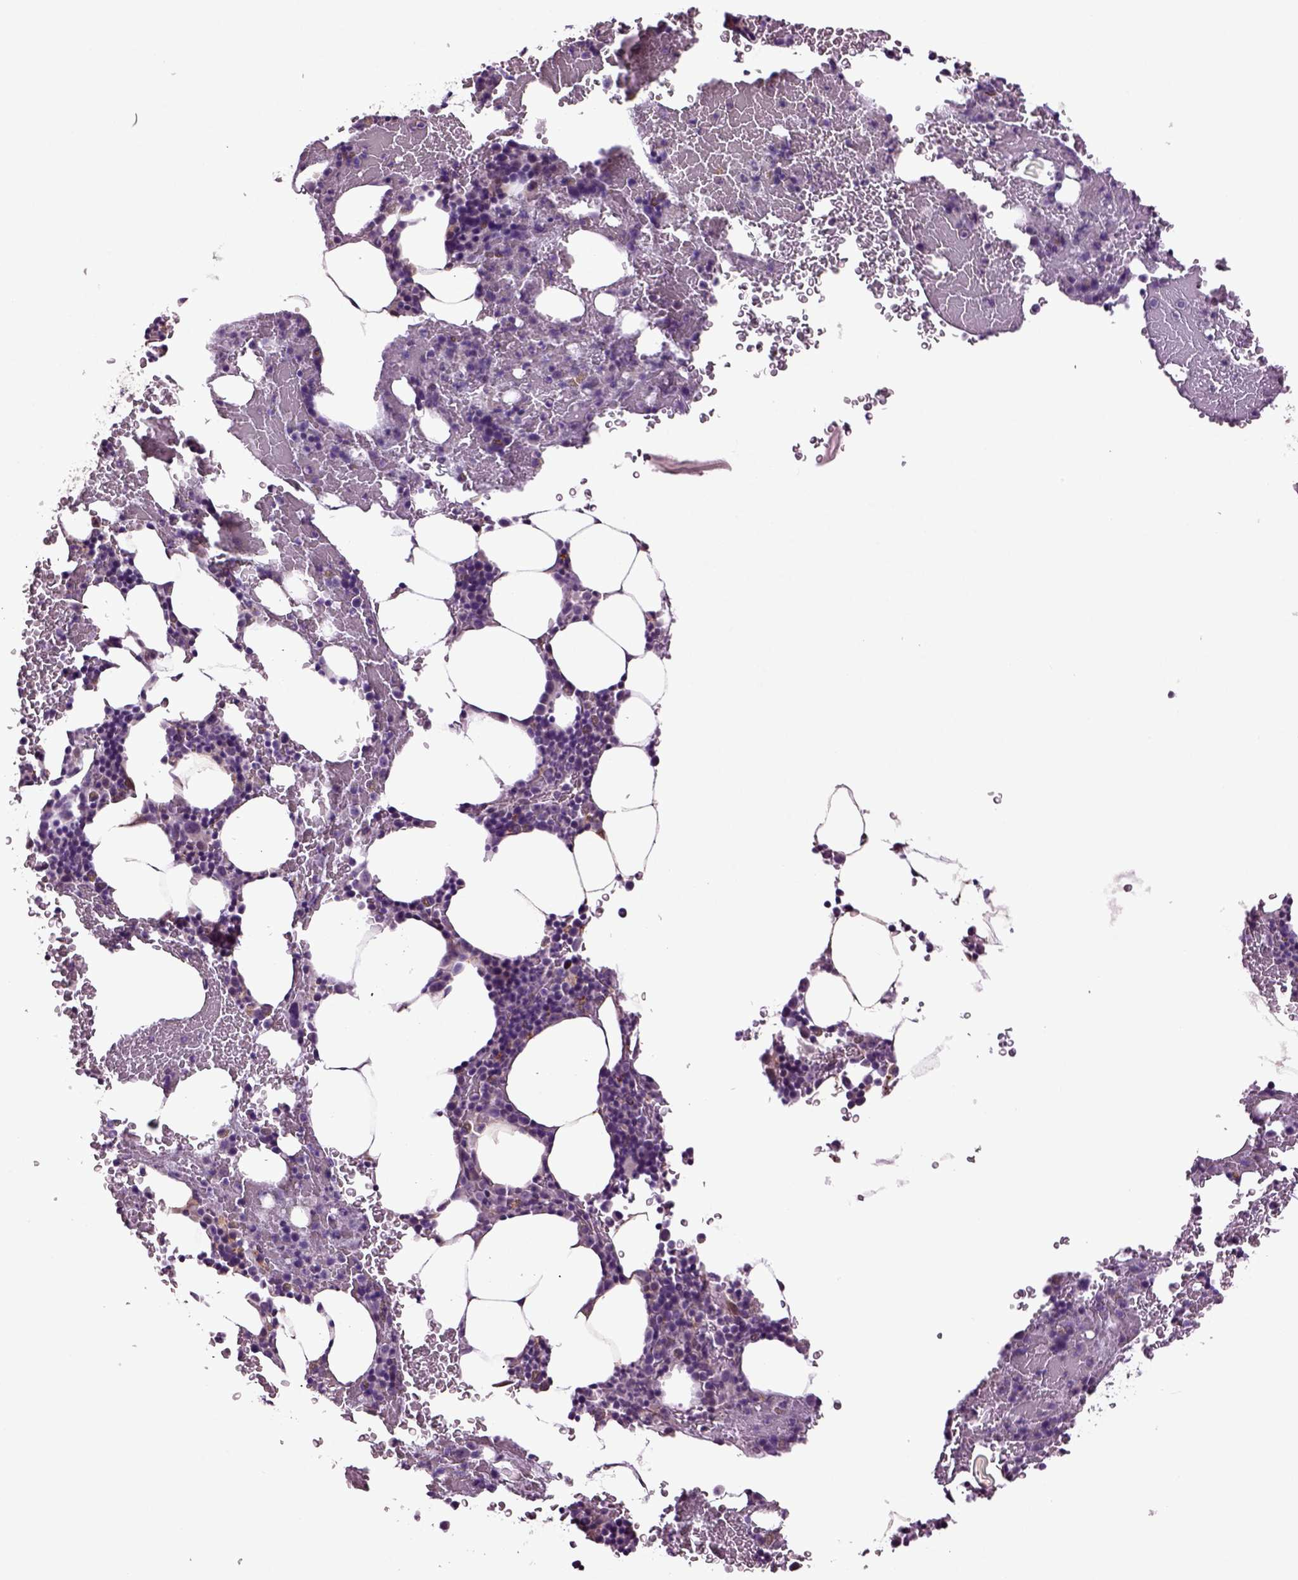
{"staining": {"intensity": "moderate", "quantity": "<25%", "location": "cytoplasmic/membranous"}, "tissue": "bone marrow", "cell_type": "Hematopoietic cells", "image_type": "normal", "snomed": [{"axis": "morphology", "description": "Normal tissue, NOS"}, {"axis": "topography", "description": "Bone marrow"}], "caption": "This is a micrograph of immunohistochemistry staining of benign bone marrow, which shows moderate staining in the cytoplasmic/membranous of hematopoietic cells.", "gene": "SLC17A6", "patient": {"sex": "male", "age": 64}}